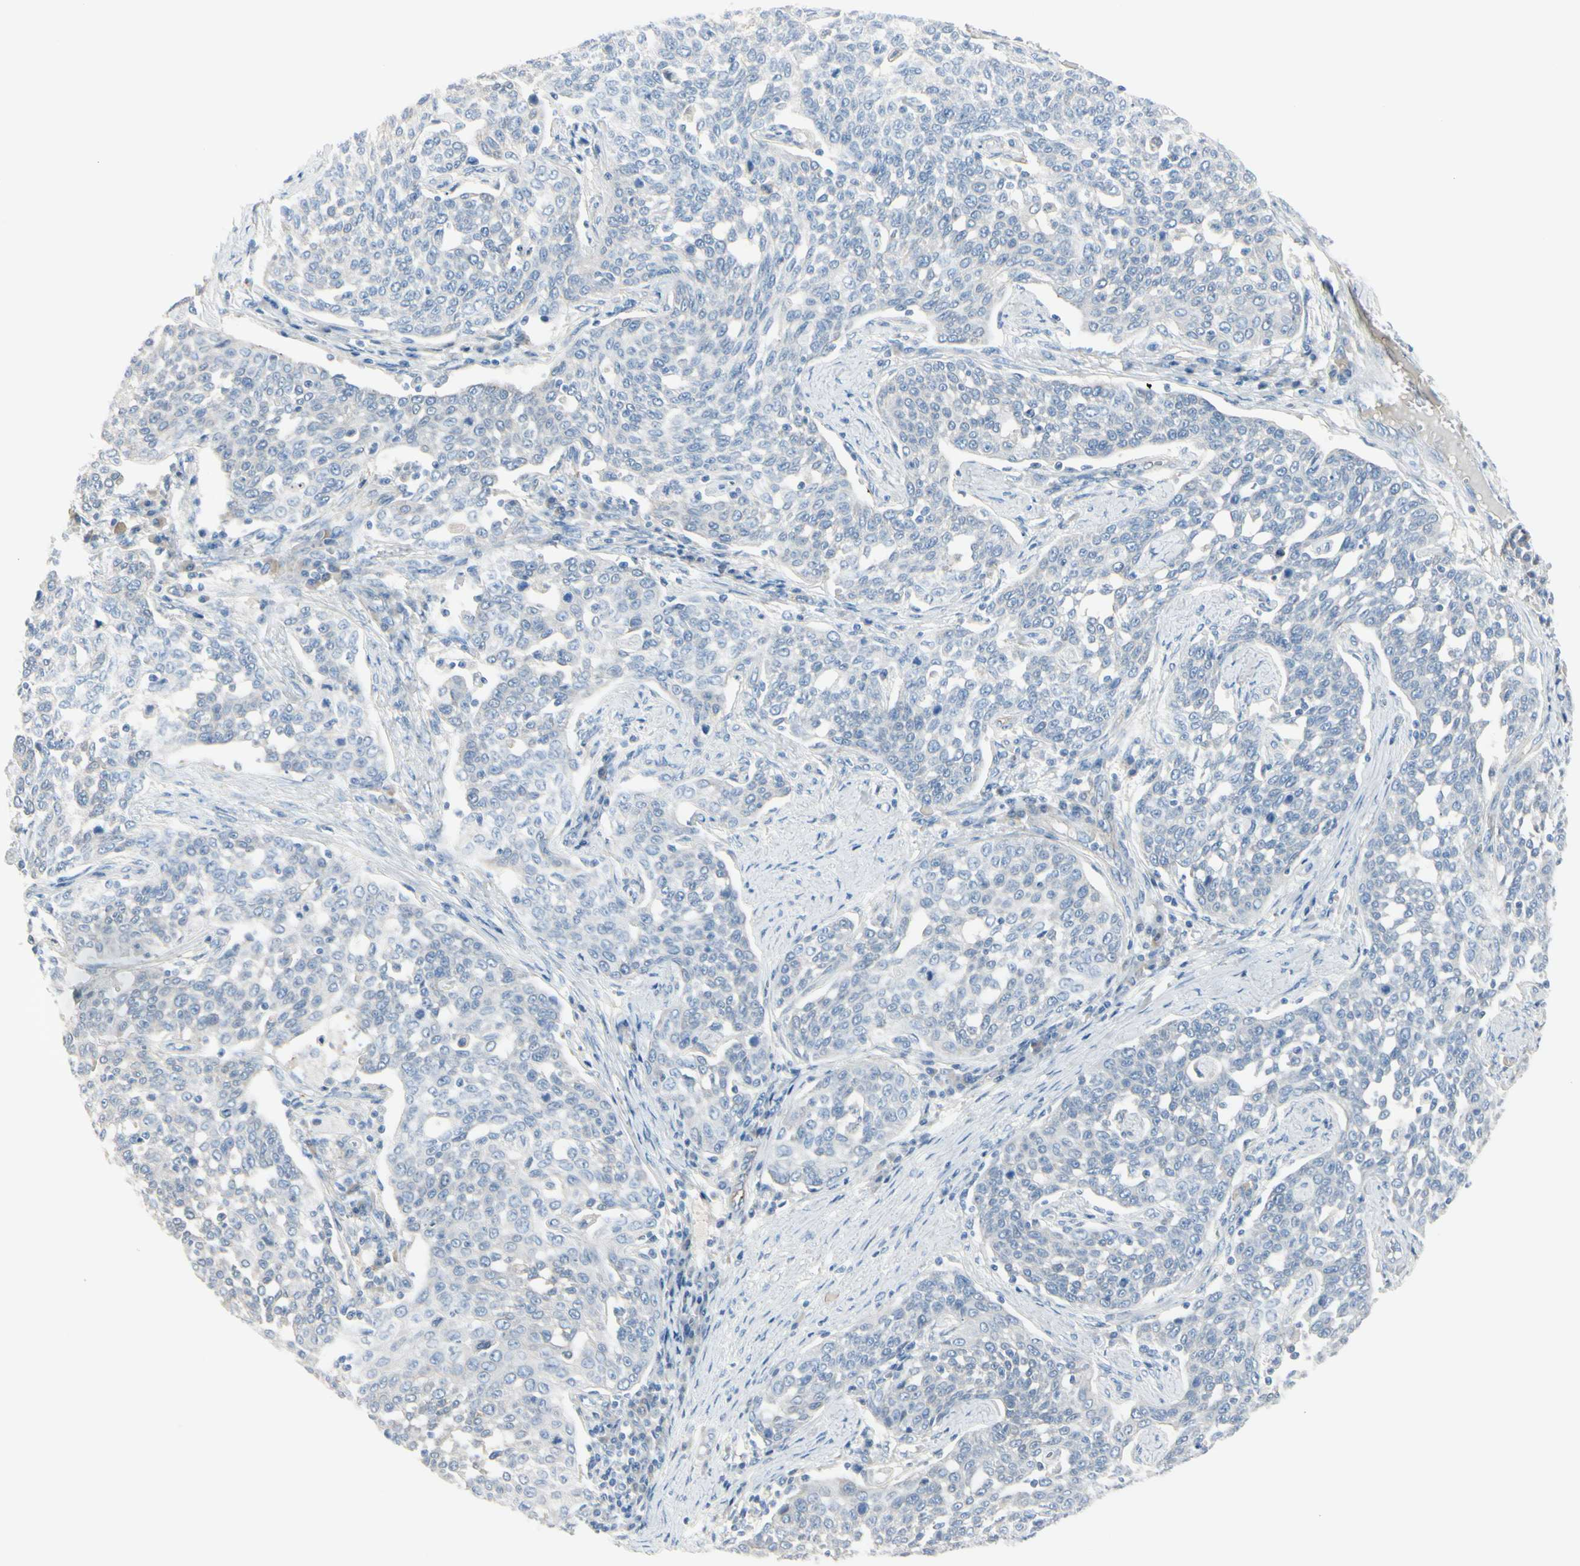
{"staining": {"intensity": "negative", "quantity": "none", "location": "none"}, "tissue": "cervical cancer", "cell_type": "Tumor cells", "image_type": "cancer", "snomed": [{"axis": "morphology", "description": "Squamous cell carcinoma, NOS"}, {"axis": "topography", "description": "Cervix"}], "caption": "Immunohistochemistry image of human squamous cell carcinoma (cervical) stained for a protein (brown), which displays no expression in tumor cells.", "gene": "CACNA2D1", "patient": {"sex": "female", "age": 34}}